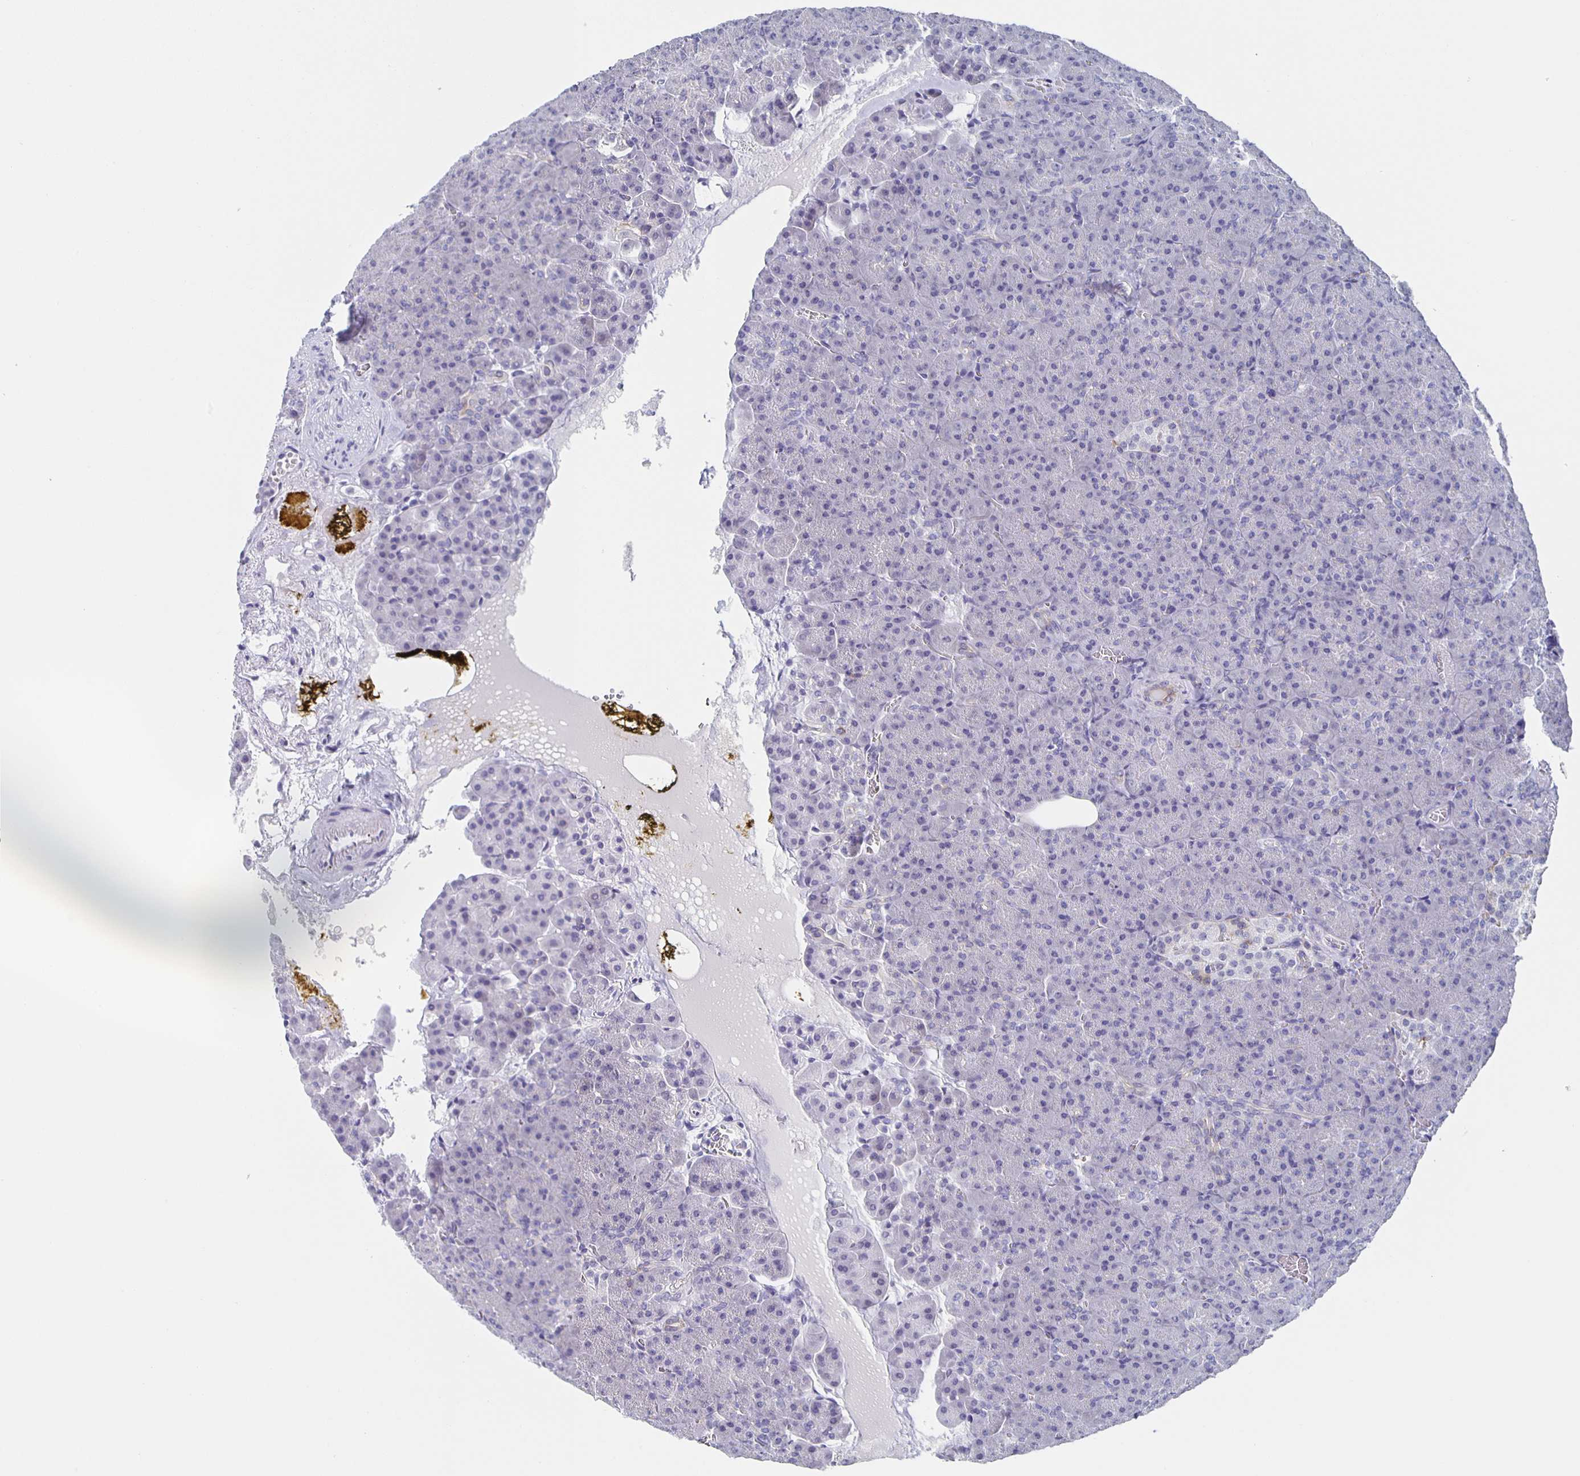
{"staining": {"intensity": "negative", "quantity": "none", "location": "none"}, "tissue": "pancreas", "cell_type": "Exocrine glandular cells", "image_type": "normal", "snomed": [{"axis": "morphology", "description": "Normal tissue, NOS"}, {"axis": "topography", "description": "Pancreas"}], "caption": "DAB (3,3'-diaminobenzidine) immunohistochemical staining of normal human pancreas reveals no significant expression in exocrine glandular cells.", "gene": "CCDC17", "patient": {"sex": "female", "age": 74}}